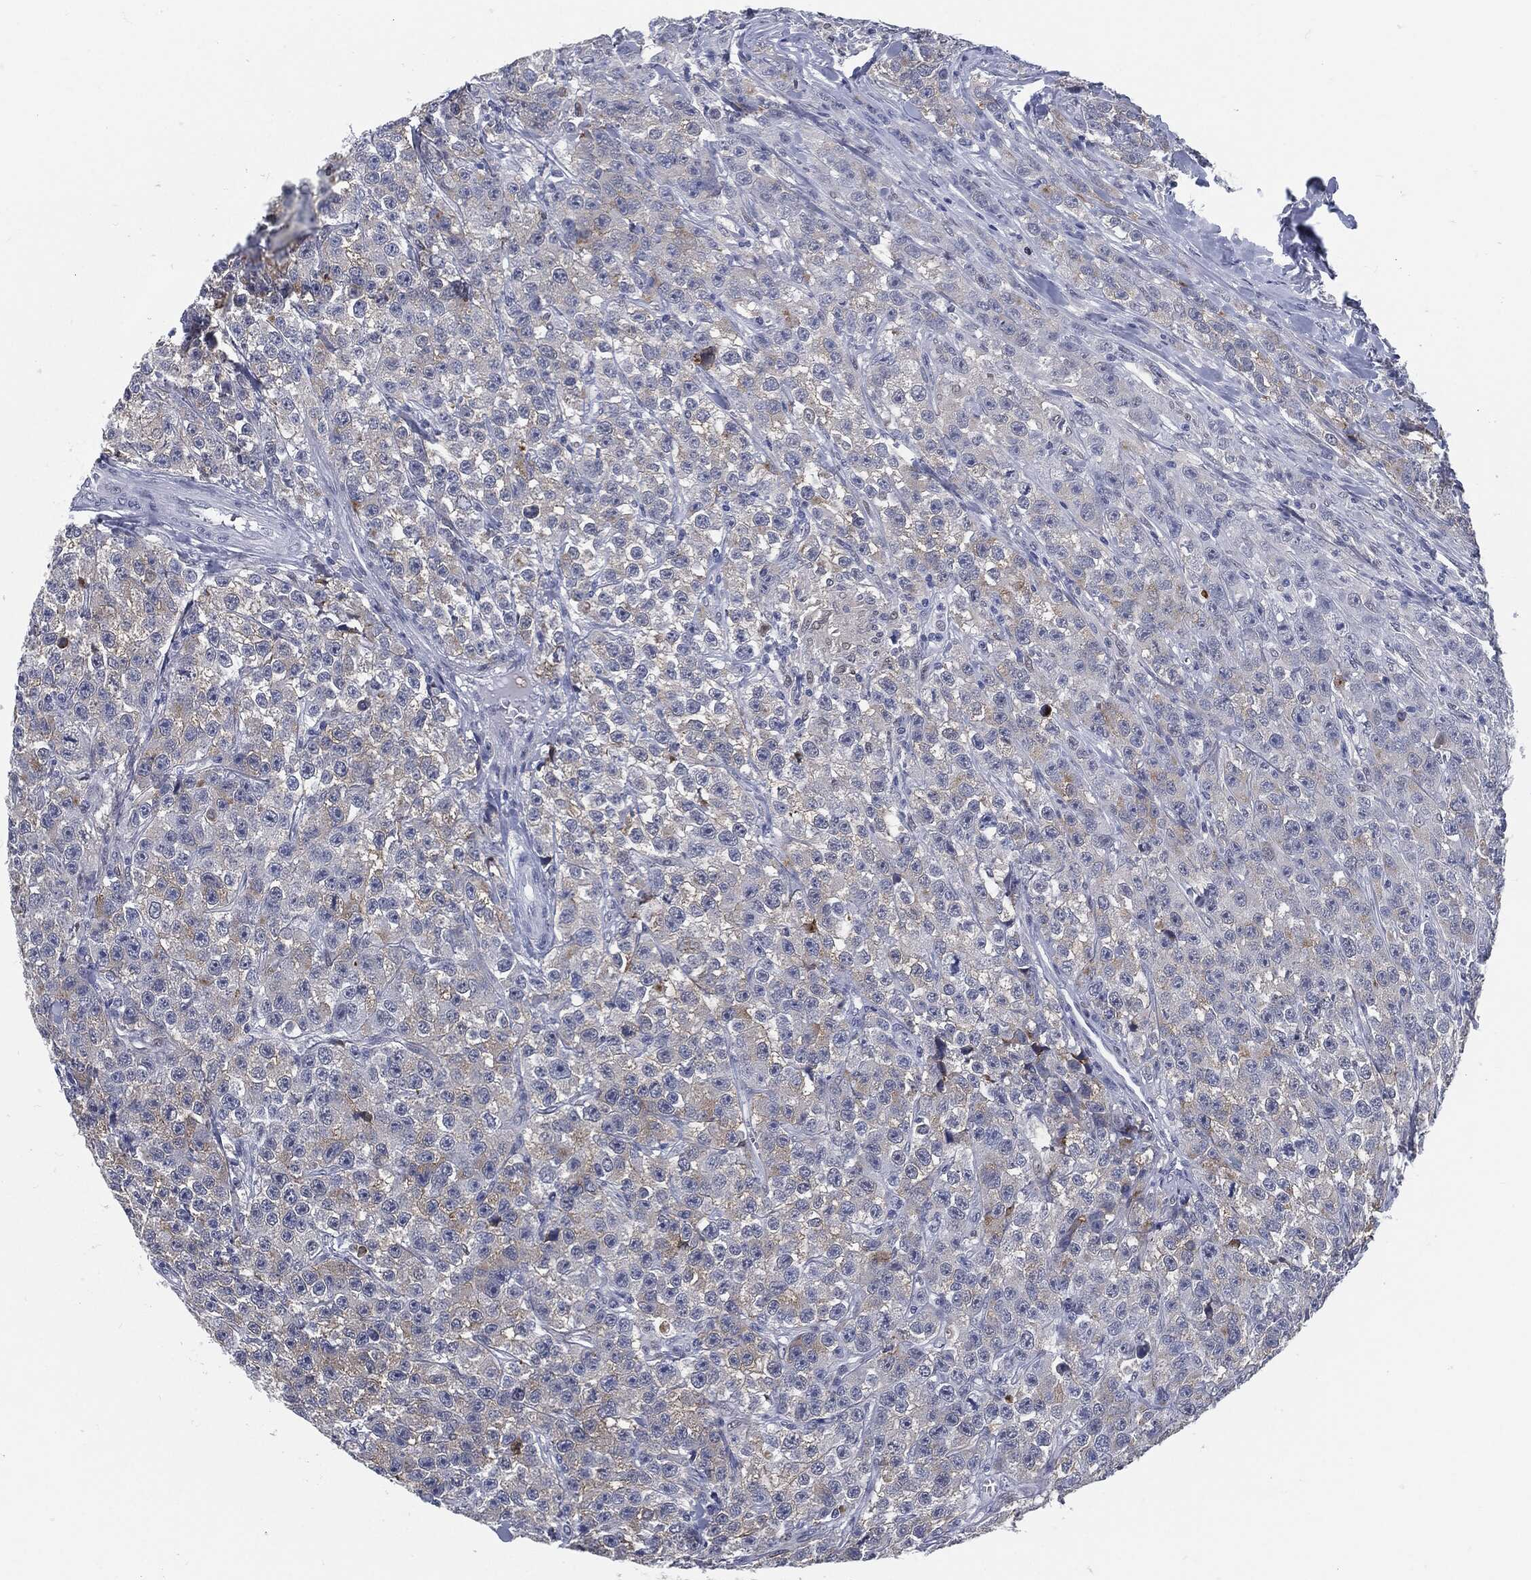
{"staining": {"intensity": "moderate", "quantity": "25%-75%", "location": "cytoplasmic/membranous"}, "tissue": "testis cancer", "cell_type": "Tumor cells", "image_type": "cancer", "snomed": [{"axis": "morphology", "description": "Seminoma, NOS"}, {"axis": "topography", "description": "Testis"}], "caption": "Immunohistochemical staining of human testis cancer (seminoma) shows moderate cytoplasmic/membranous protein staining in approximately 25%-75% of tumor cells. Nuclei are stained in blue.", "gene": "PROM1", "patient": {"sex": "male", "age": 59}}